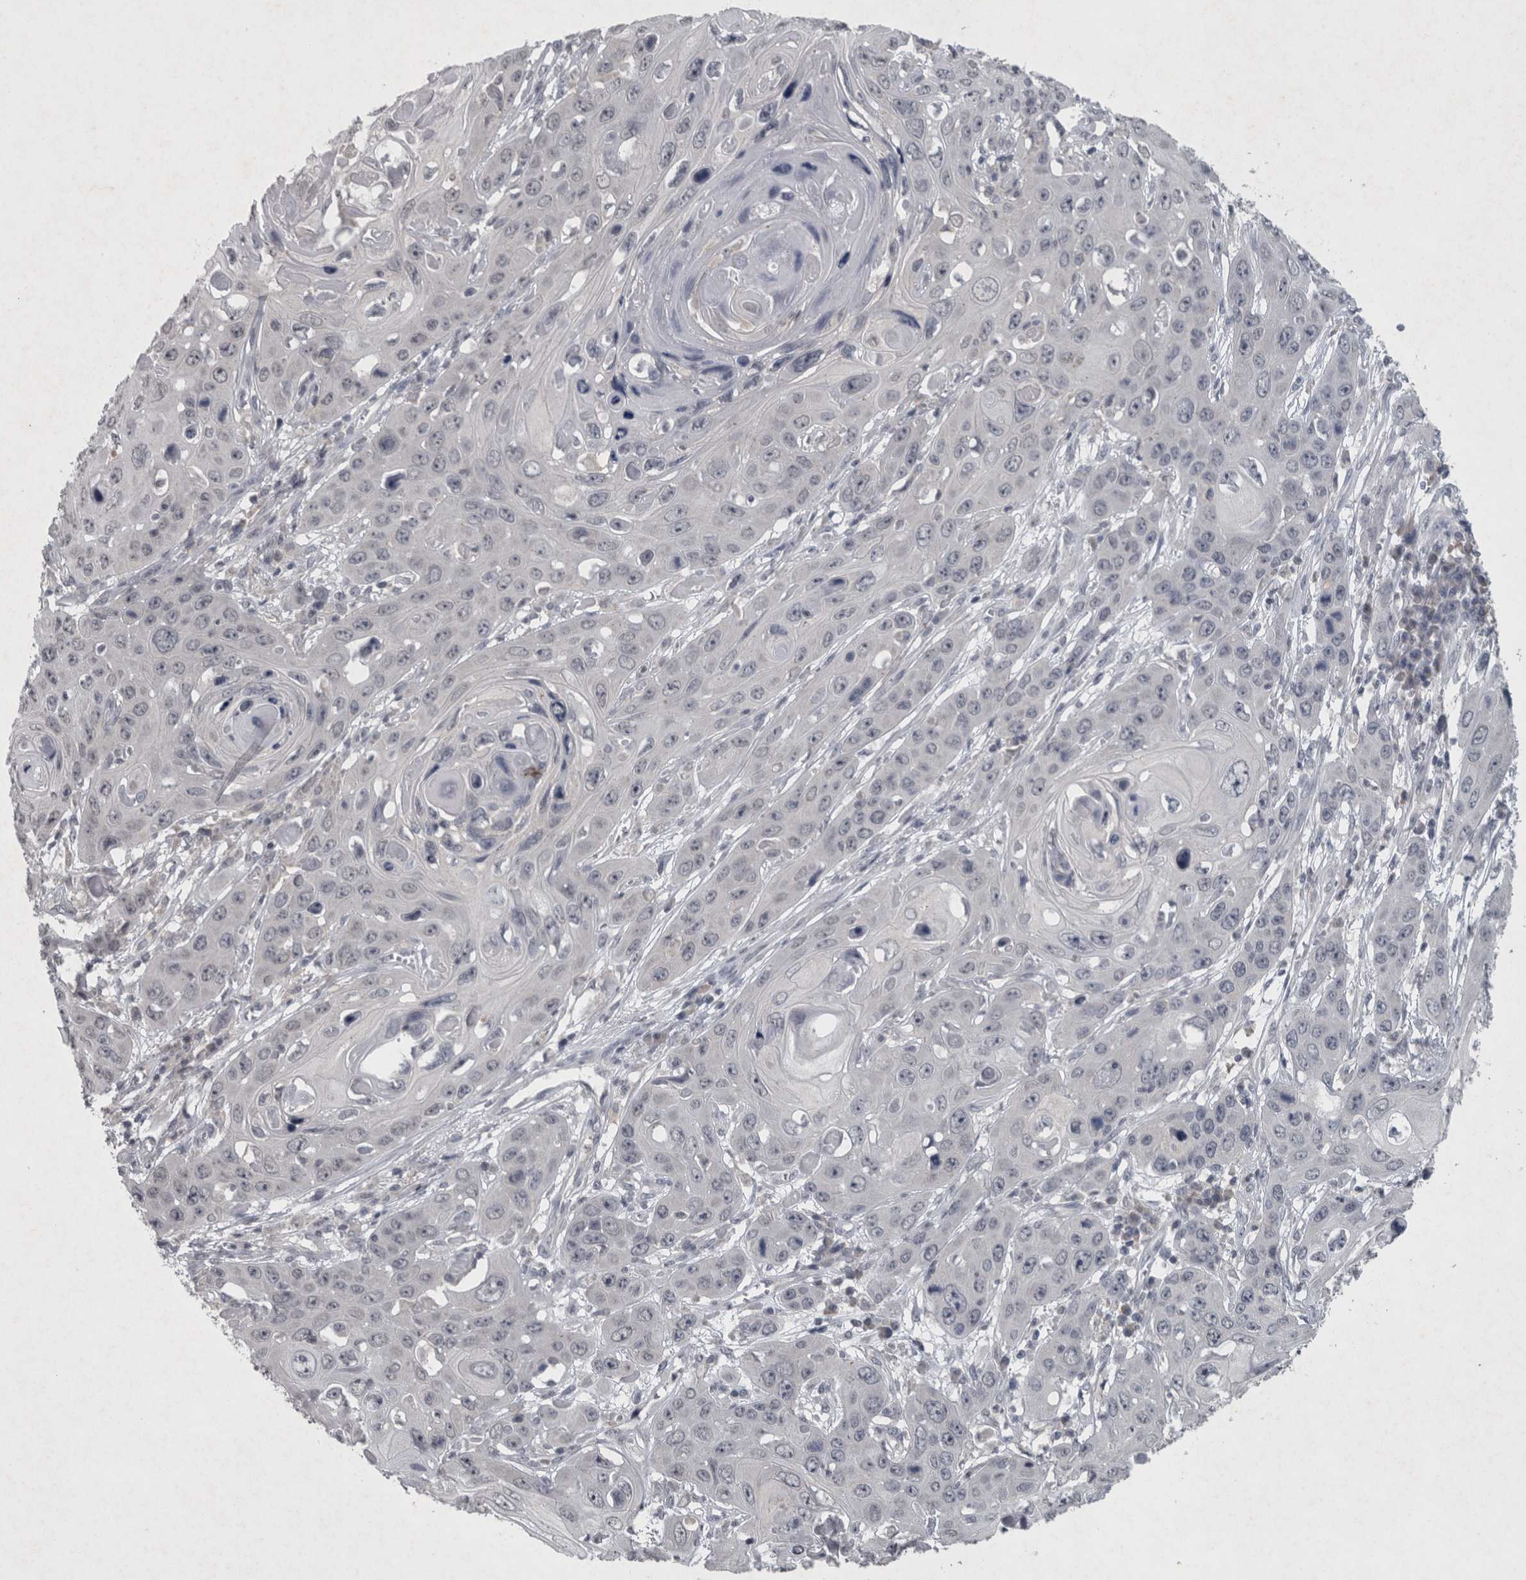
{"staining": {"intensity": "negative", "quantity": "none", "location": "none"}, "tissue": "skin cancer", "cell_type": "Tumor cells", "image_type": "cancer", "snomed": [{"axis": "morphology", "description": "Squamous cell carcinoma, NOS"}, {"axis": "topography", "description": "Skin"}], "caption": "A photomicrograph of skin squamous cell carcinoma stained for a protein reveals no brown staining in tumor cells. Brightfield microscopy of immunohistochemistry (IHC) stained with DAB (brown) and hematoxylin (blue), captured at high magnification.", "gene": "WNT7A", "patient": {"sex": "male", "age": 55}}